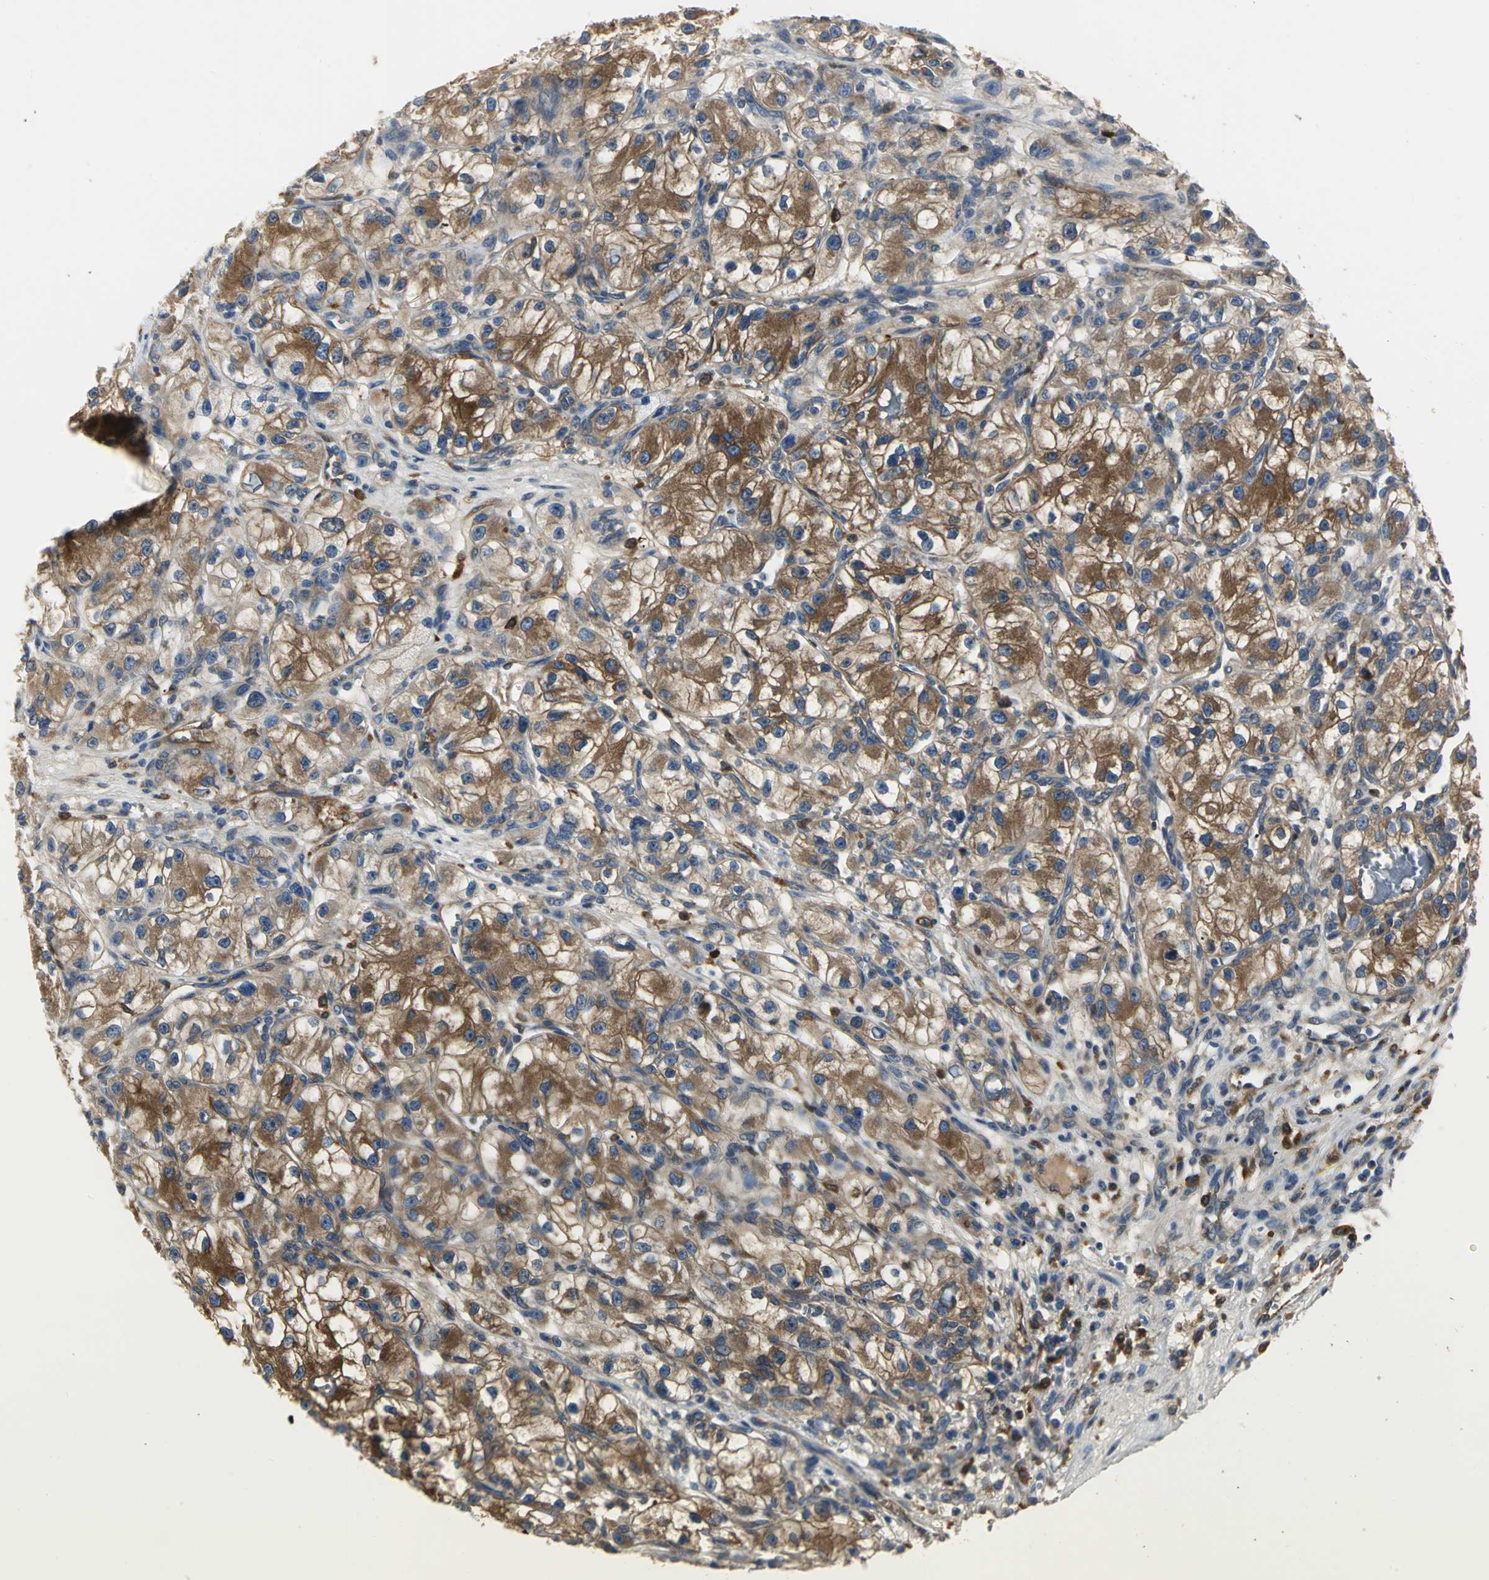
{"staining": {"intensity": "strong", "quantity": ">75%", "location": "cytoplasmic/membranous"}, "tissue": "renal cancer", "cell_type": "Tumor cells", "image_type": "cancer", "snomed": [{"axis": "morphology", "description": "Adenocarcinoma, NOS"}, {"axis": "topography", "description": "Kidney"}], "caption": "Brown immunohistochemical staining in human renal adenocarcinoma displays strong cytoplasmic/membranous staining in approximately >75% of tumor cells.", "gene": "CHRNB1", "patient": {"sex": "female", "age": 57}}